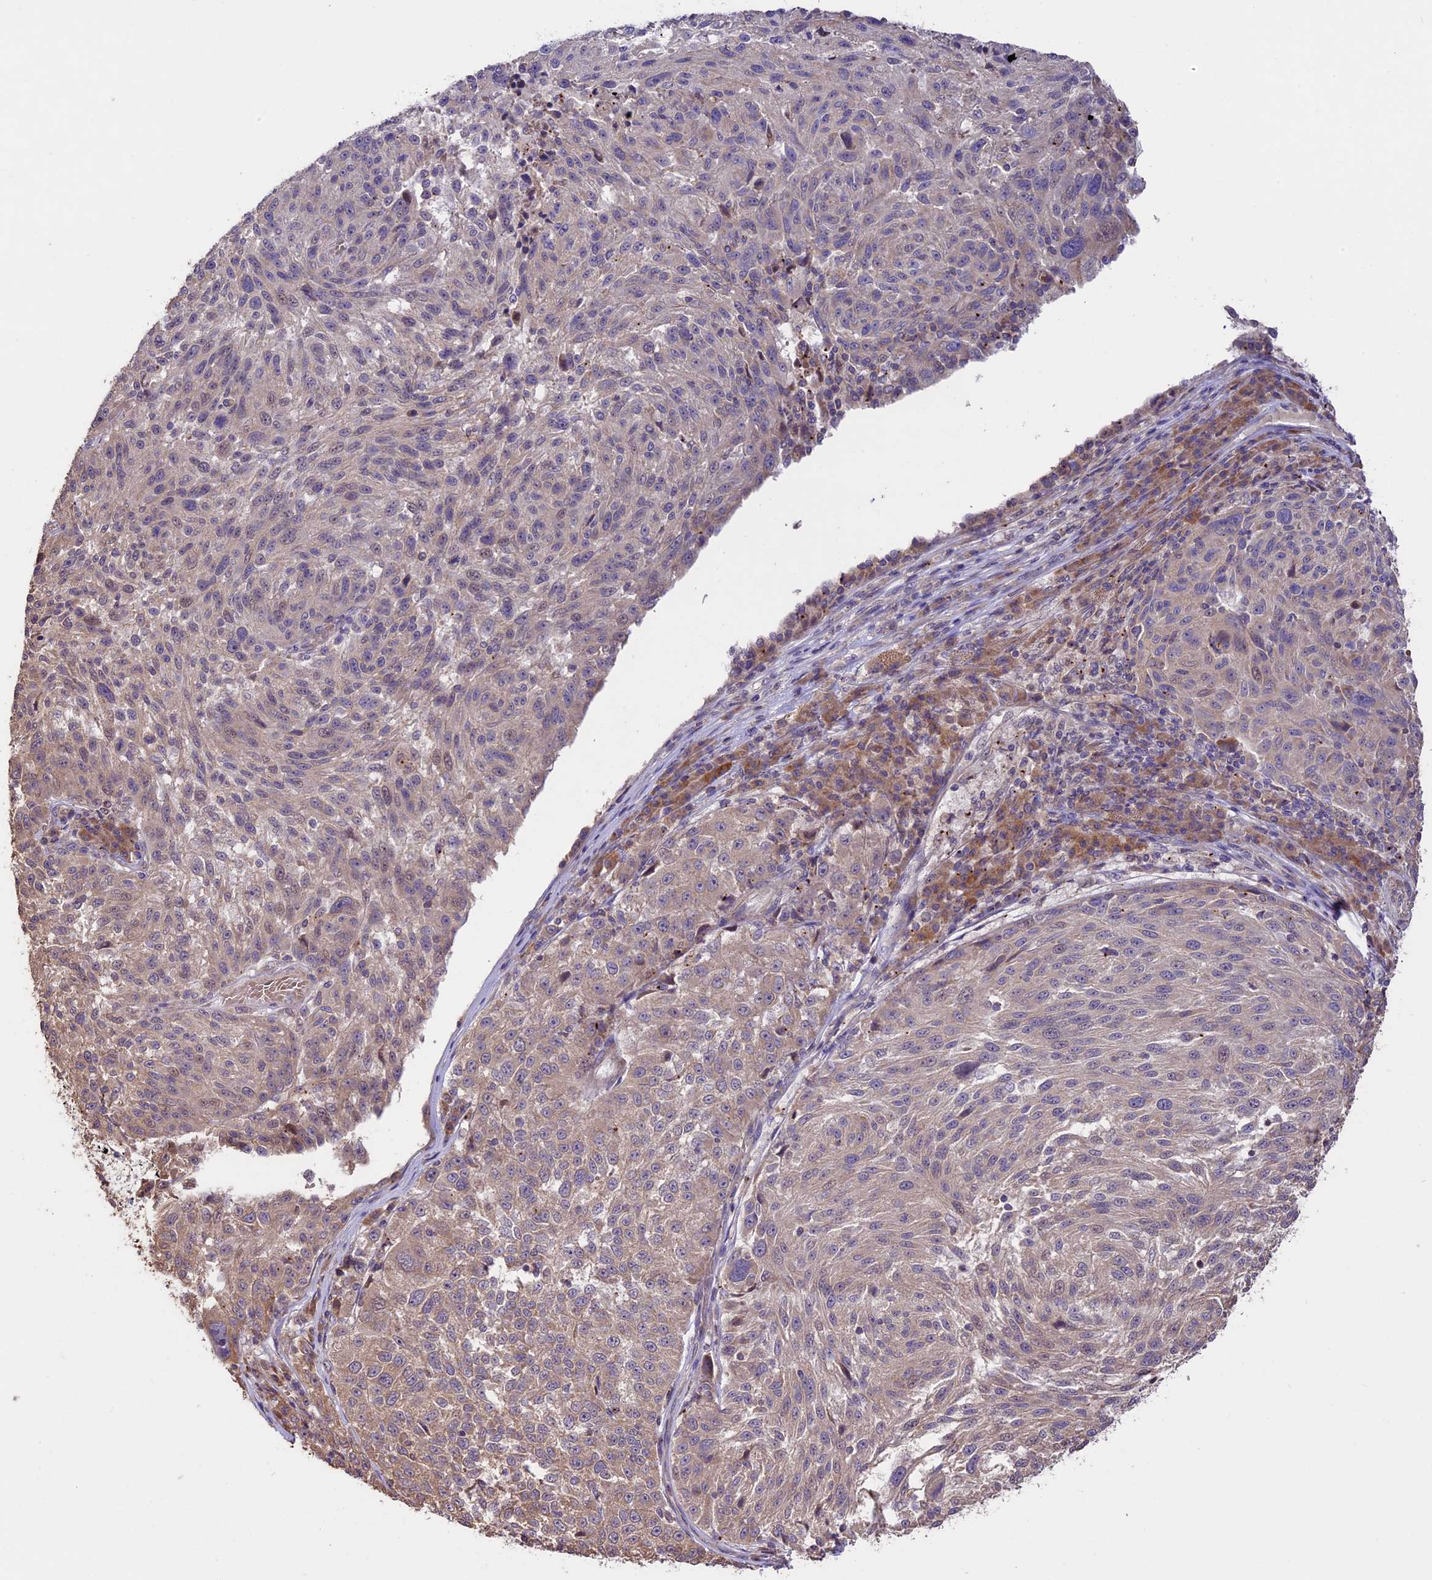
{"staining": {"intensity": "weak", "quantity": "<25%", "location": "cytoplasmic/membranous"}, "tissue": "melanoma", "cell_type": "Tumor cells", "image_type": "cancer", "snomed": [{"axis": "morphology", "description": "Malignant melanoma, NOS"}, {"axis": "topography", "description": "Skin"}], "caption": "DAB immunohistochemical staining of human melanoma exhibits no significant expression in tumor cells.", "gene": "BCAS4", "patient": {"sex": "male", "age": 53}}